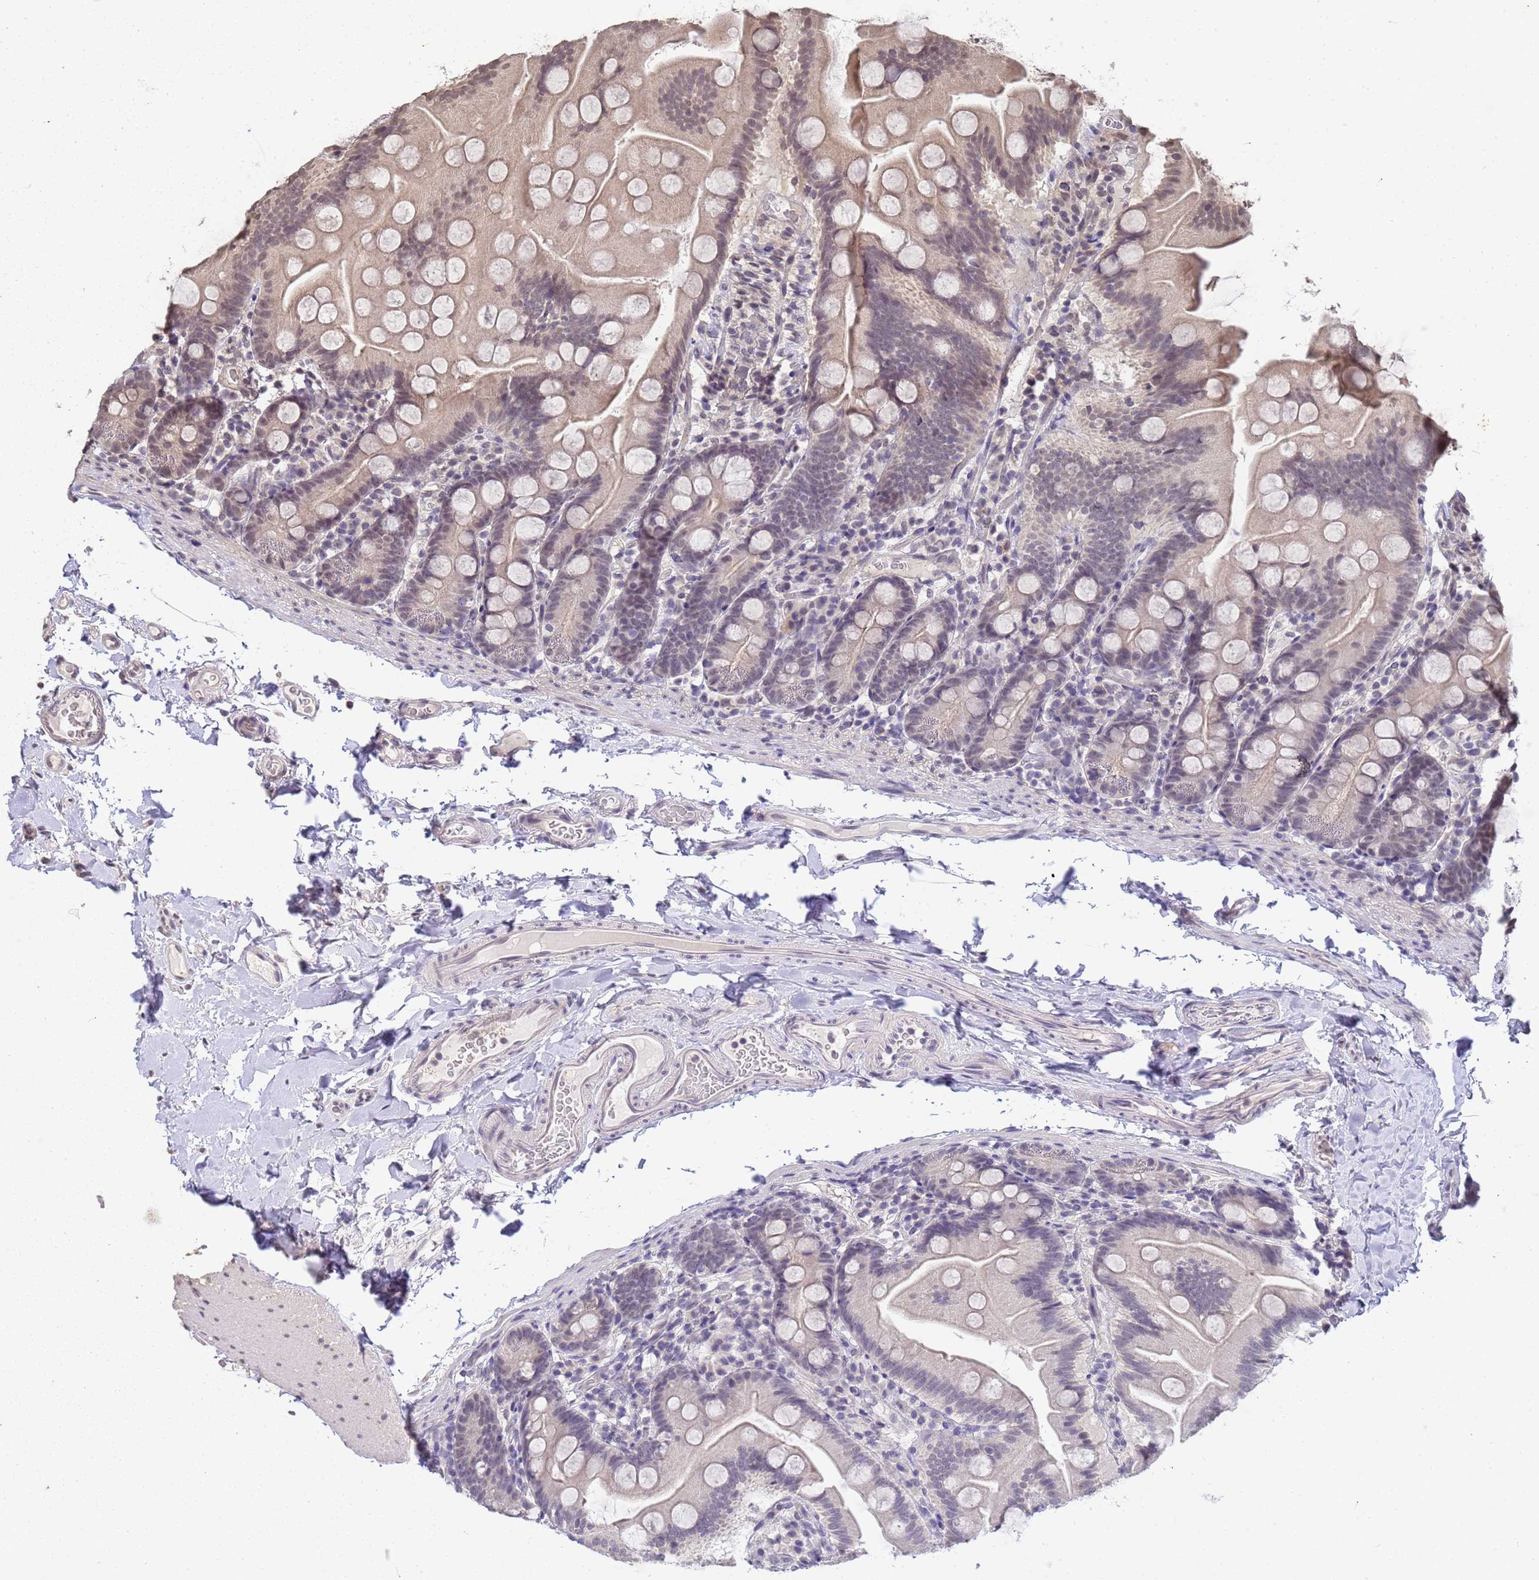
{"staining": {"intensity": "negative", "quantity": "none", "location": "none"}, "tissue": "small intestine", "cell_type": "Glandular cells", "image_type": "normal", "snomed": [{"axis": "morphology", "description": "Normal tissue, NOS"}, {"axis": "topography", "description": "Small intestine"}], "caption": "Micrograph shows no protein positivity in glandular cells of unremarkable small intestine. (DAB (3,3'-diaminobenzidine) immunohistochemistry with hematoxylin counter stain).", "gene": "MYL7", "patient": {"sex": "female", "age": 68}}